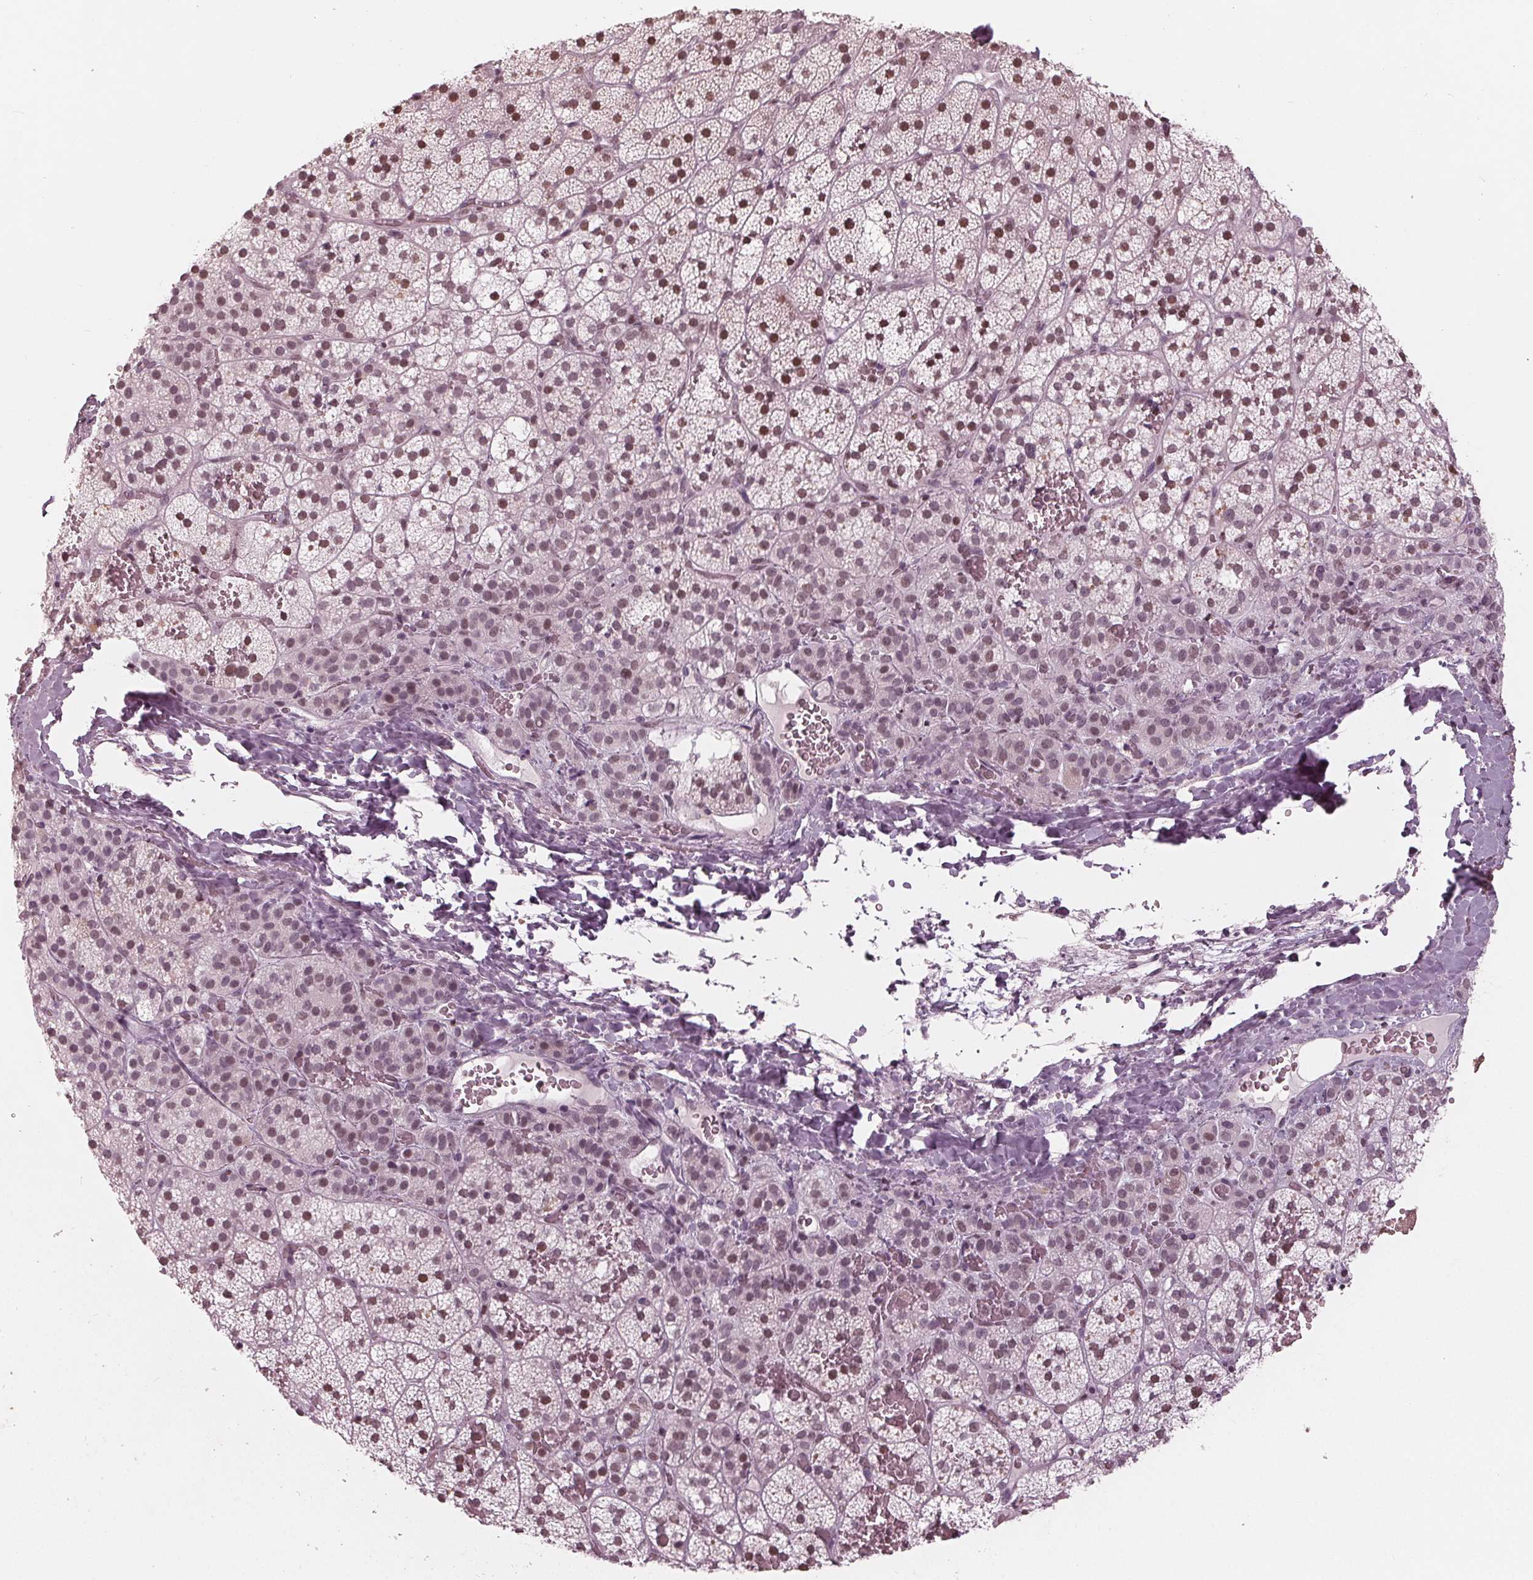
{"staining": {"intensity": "moderate", "quantity": ">75%", "location": "nuclear"}, "tissue": "adrenal gland", "cell_type": "Glandular cells", "image_type": "normal", "snomed": [{"axis": "morphology", "description": "Normal tissue, NOS"}, {"axis": "topography", "description": "Adrenal gland"}], "caption": "DAB immunohistochemical staining of unremarkable human adrenal gland reveals moderate nuclear protein expression in approximately >75% of glandular cells. The staining was performed using DAB, with brown indicating positive protein expression. Nuclei are stained blue with hematoxylin.", "gene": "DNMT3L", "patient": {"sex": "male", "age": 53}}